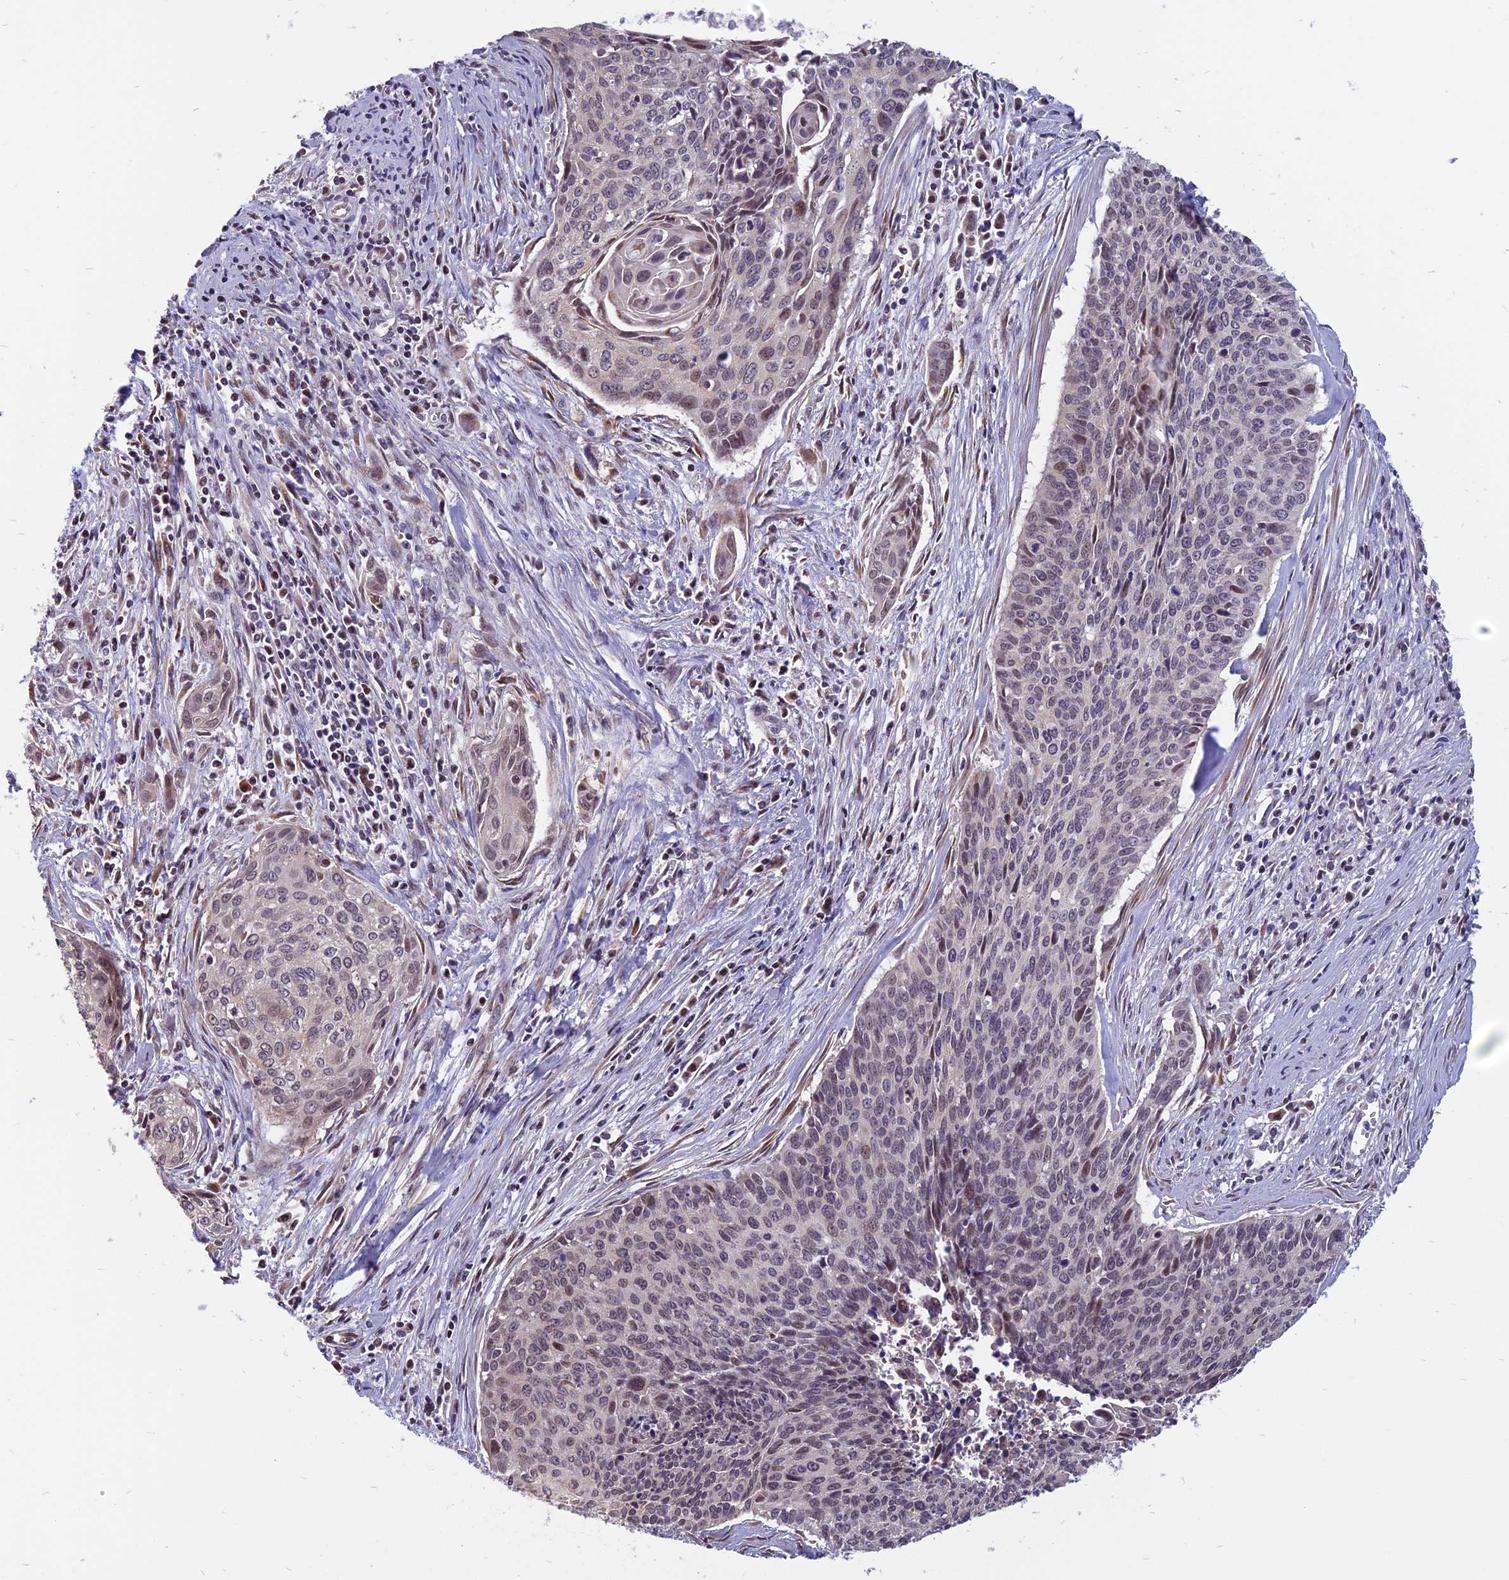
{"staining": {"intensity": "weak", "quantity": "<25%", "location": "nuclear"}, "tissue": "cervical cancer", "cell_type": "Tumor cells", "image_type": "cancer", "snomed": [{"axis": "morphology", "description": "Squamous cell carcinoma, NOS"}, {"axis": "topography", "description": "Cervix"}], "caption": "High magnification brightfield microscopy of cervical squamous cell carcinoma stained with DAB (brown) and counterstained with hematoxylin (blue): tumor cells show no significant staining.", "gene": "CCDC113", "patient": {"sex": "female", "age": 55}}